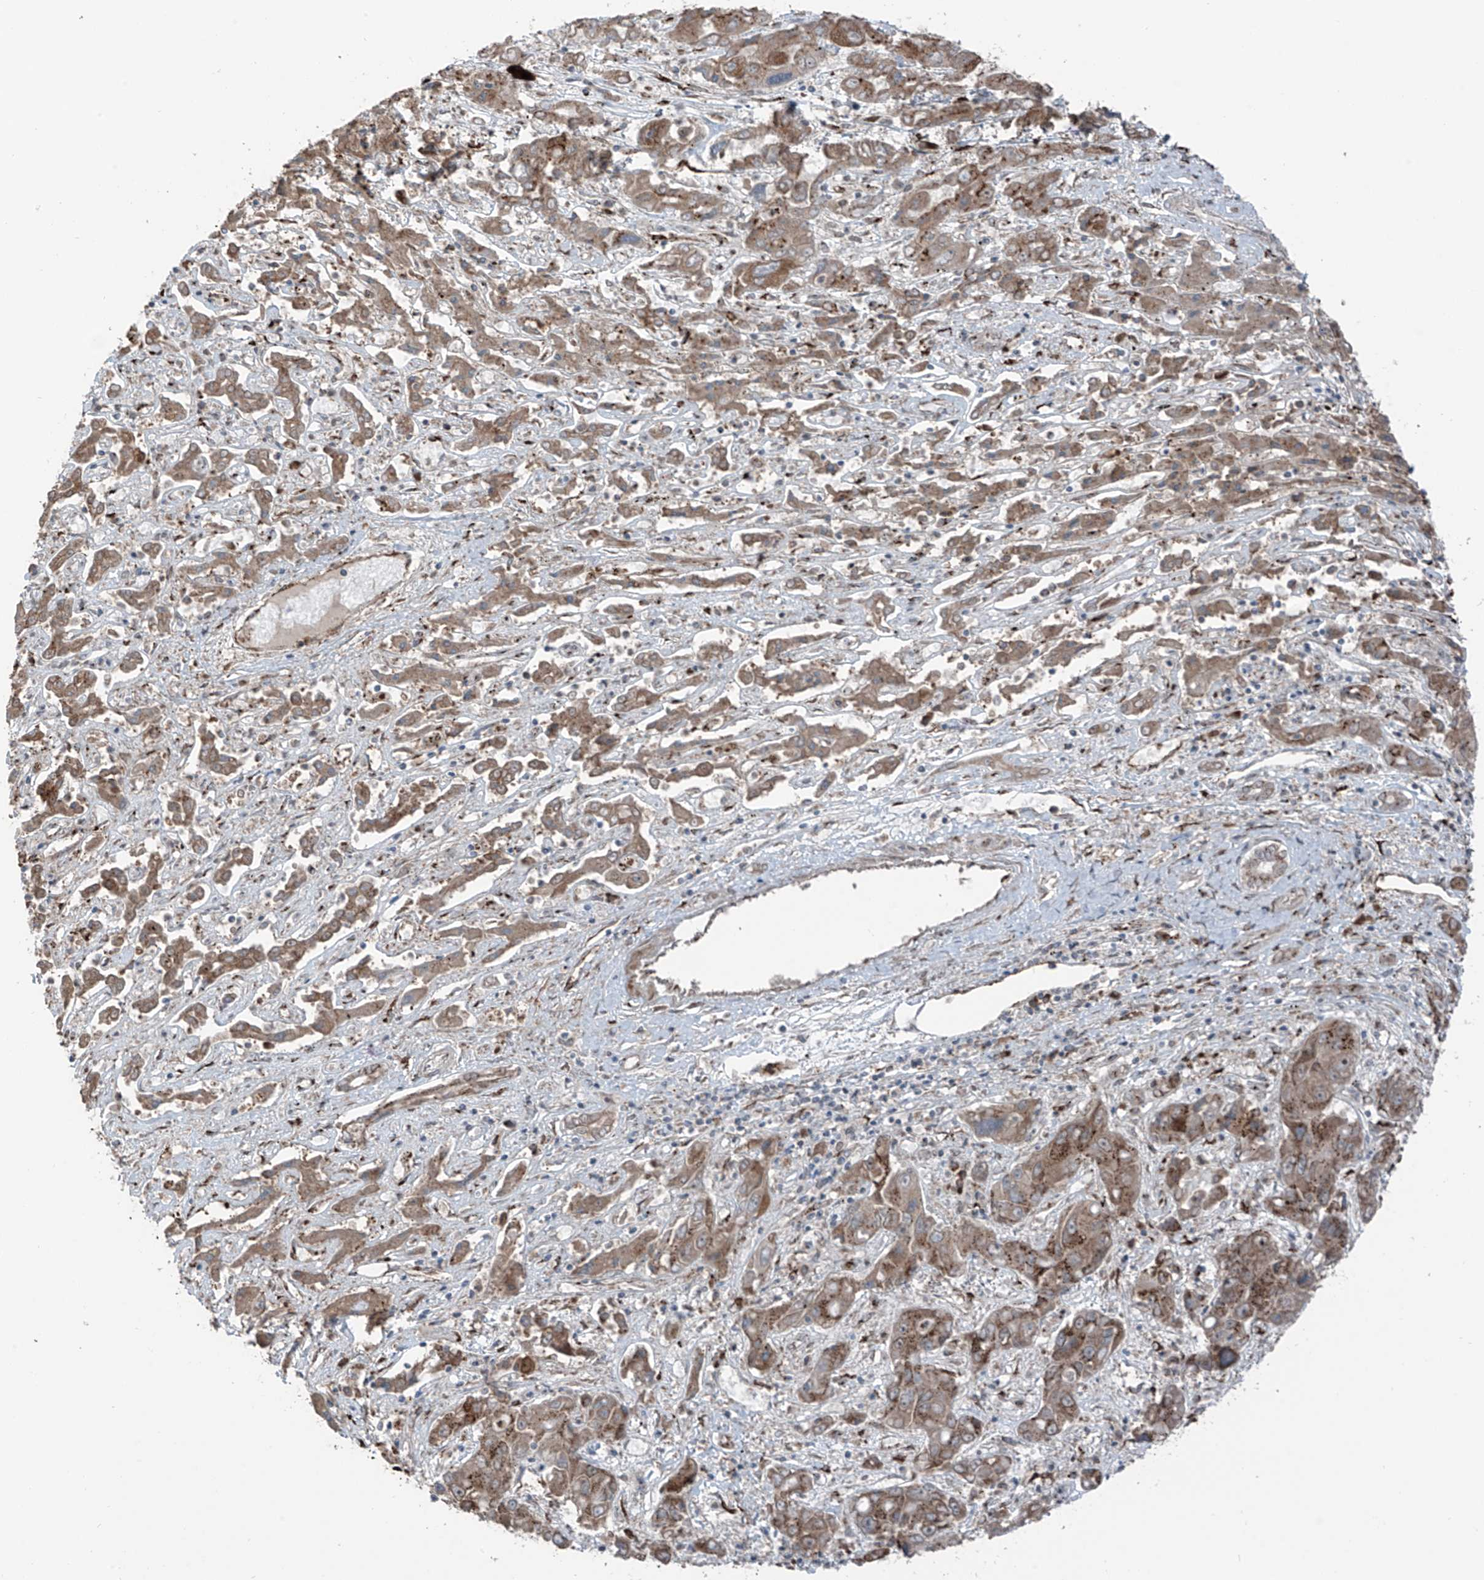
{"staining": {"intensity": "moderate", "quantity": ">75%", "location": "cytoplasmic/membranous"}, "tissue": "liver cancer", "cell_type": "Tumor cells", "image_type": "cancer", "snomed": [{"axis": "morphology", "description": "Cholangiocarcinoma"}, {"axis": "topography", "description": "Liver"}], "caption": "The immunohistochemical stain labels moderate cytoplasmic/membranous staining in tumor cells of cholangiocarcinoma (liver) tissue.", "gene": "ERLEC1", "patient": {"sex": "male", "age": 67}}